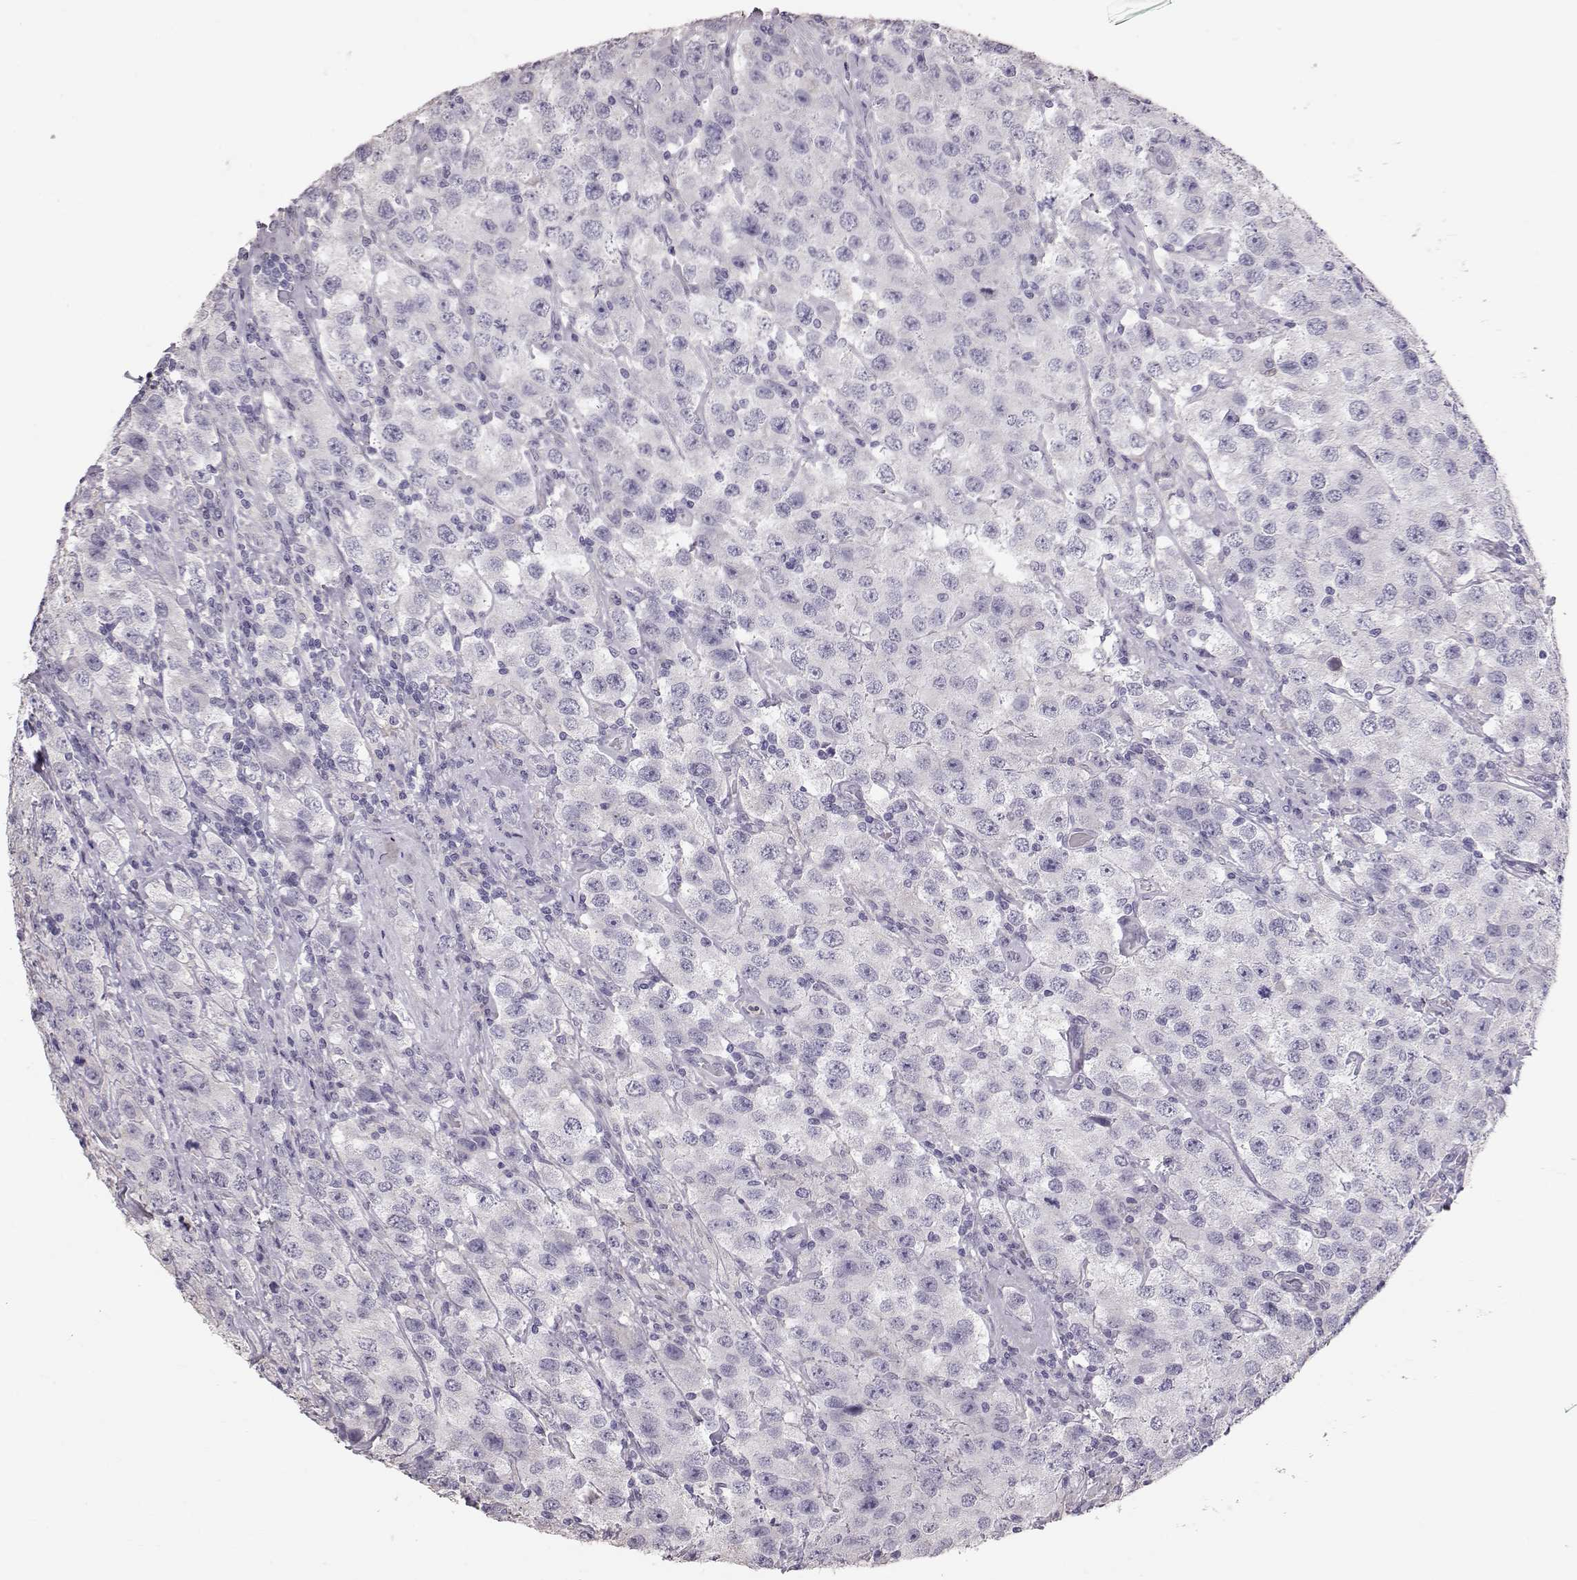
{"staining": {"intensity": "negative", "quantity": "none", "location": "none"}, "tissue": "testis cancer", "cell_type": "Tumor cells", "image_type": "cancer", "snomed": [{"axis": "morphology", "description": "Seminoma, NOS"}, {"axis": "topography", "description": "Testis"}], "caption": "High magnification brightfield microscopy of testis seminoma stained with DAB (brown) and counterstained with hematoxylin (blue): tumor cells show no significant staining.", "gene": "POU1F1", "patient": {"sex": "male", "age": 52}}